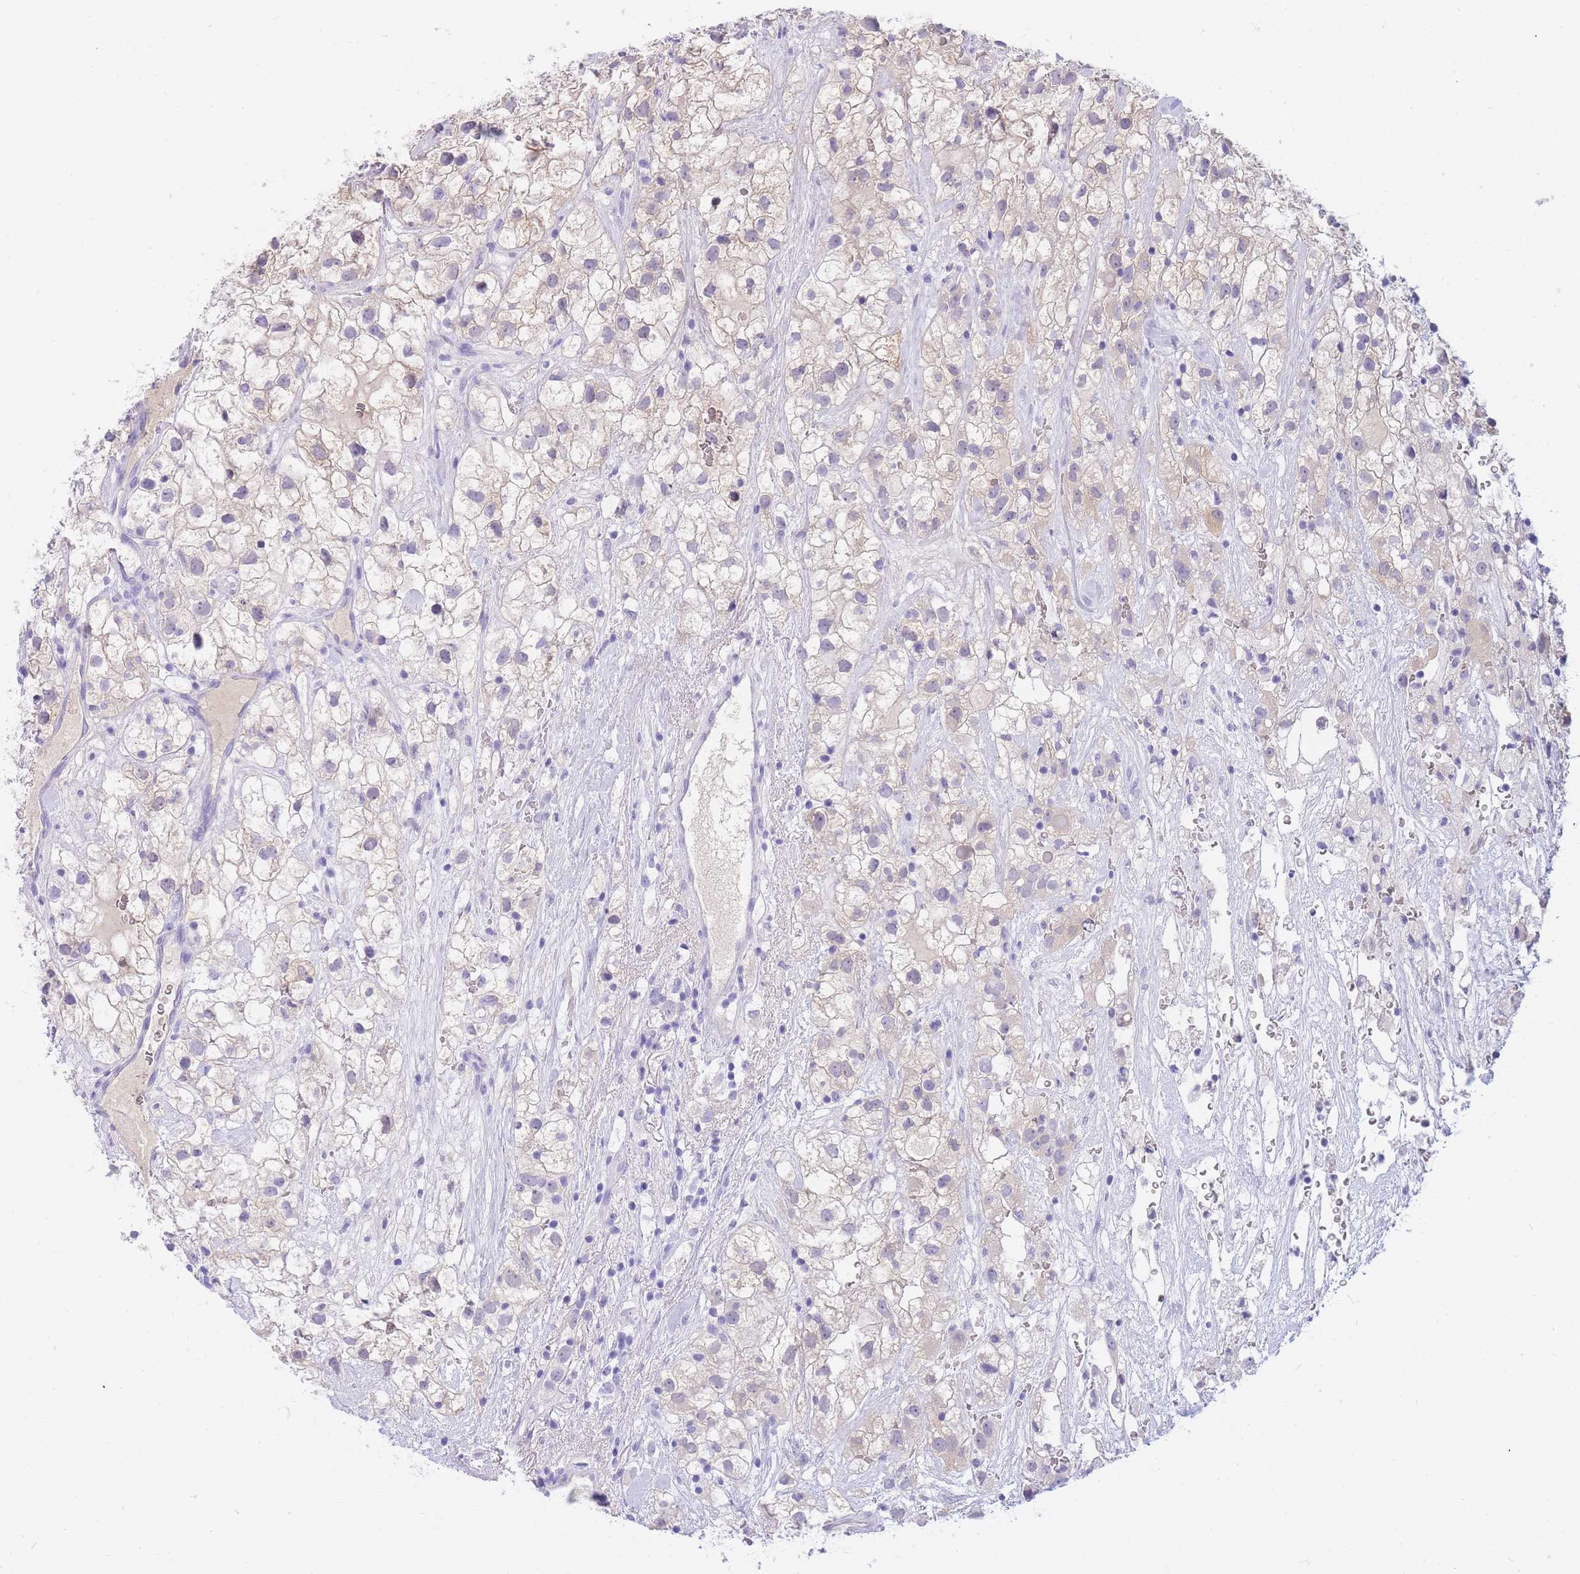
{"staining": {"intensity": "weak", "quantity": "25%-75%", "location": "cytoplasmic/membranous"}, "tissue": "renal cancer", "cell_type": "Tumor cells", "image_type": "cancer", "snomed": [{"axis": "morphology", "description": "Adenocarcinoma, NOS"}, {"axis": "topography", "description": "Kidney"}], "caption": "Immunohistochemical staining of adenocarcinoma (renal) reveals low levels of weak cytoplasmic/membranous protein expression in about 25%-75% of tumor cells.", "gene": "SULT1A1", "patient": {"sex": "male", "age": 59}}